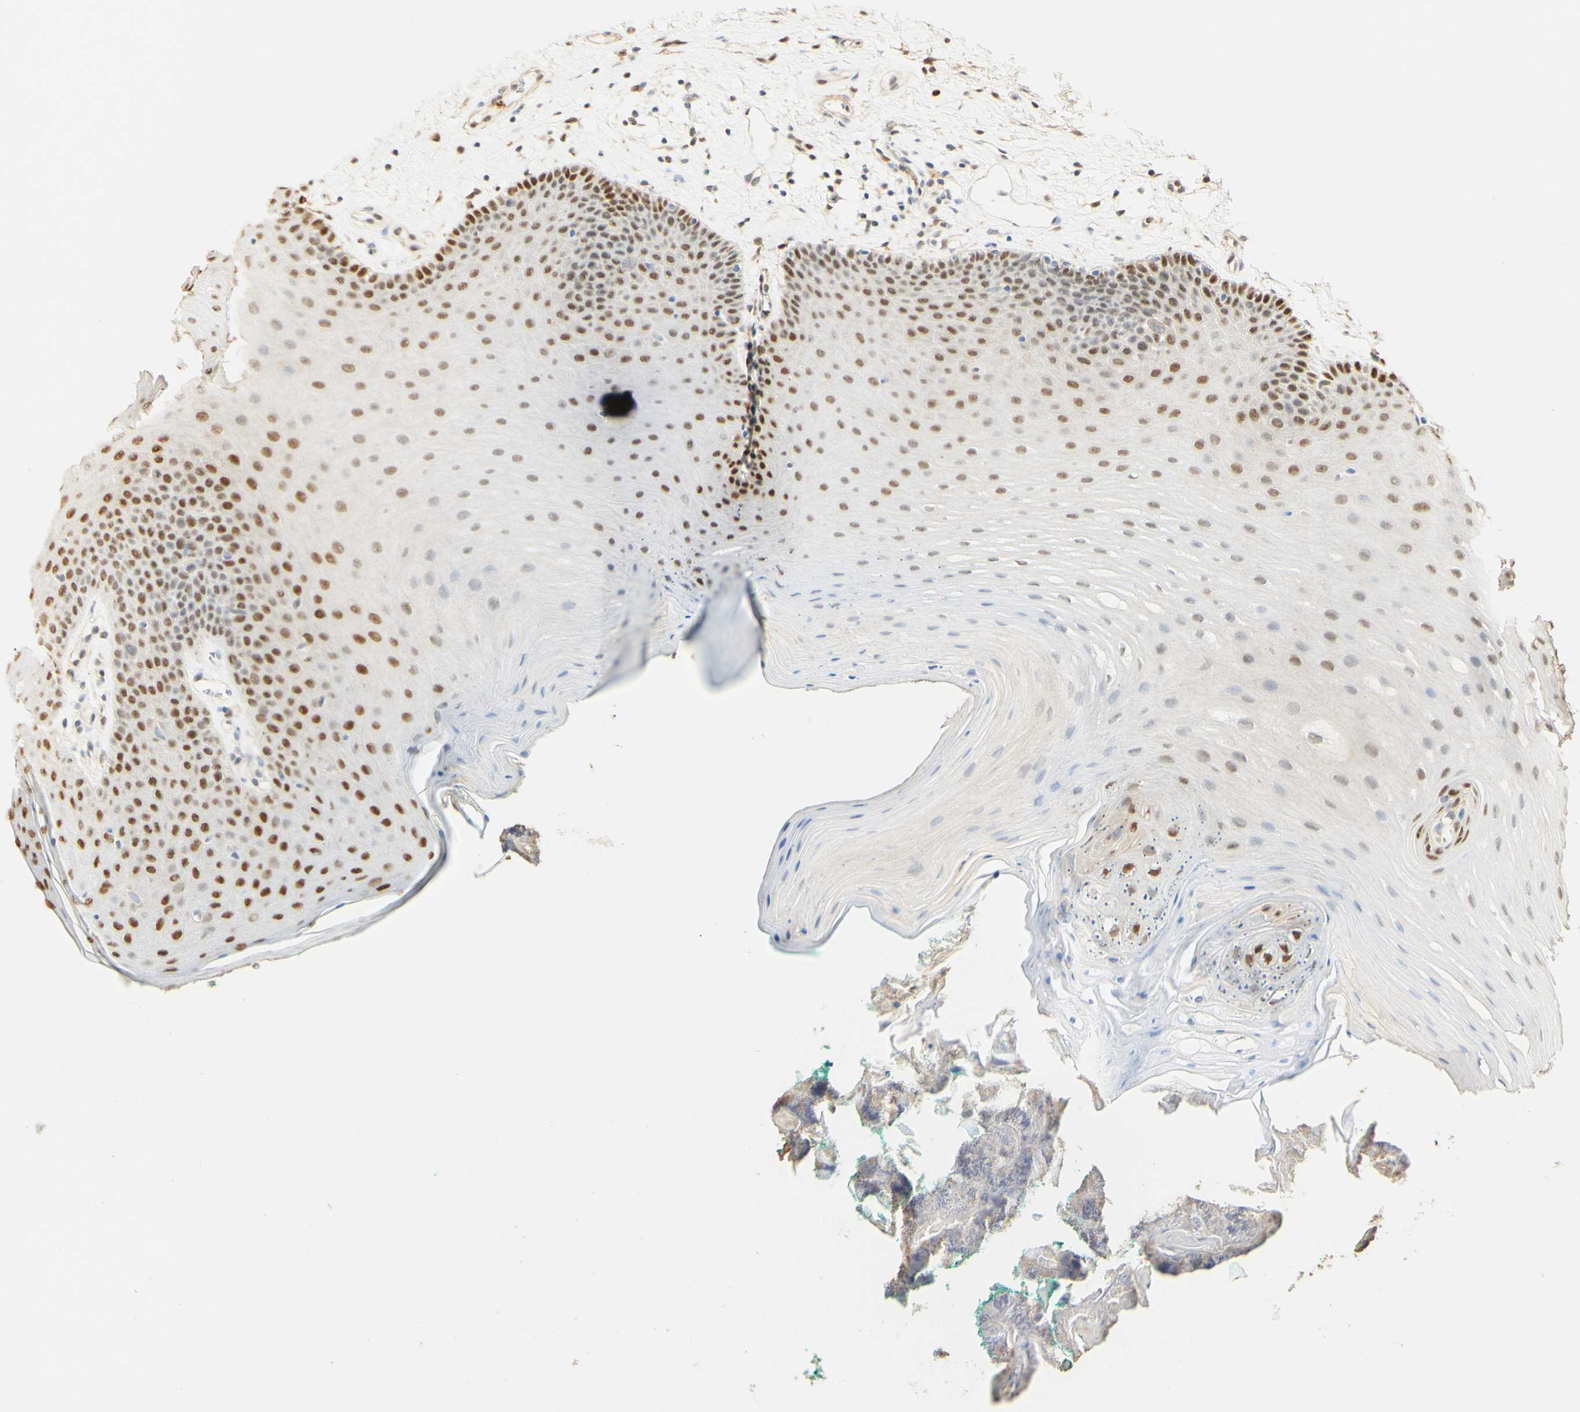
{"staining": {"intensity": "strong", "quantity": "25%-75%", "location": "cytoplasmic/membranous,nuclear"}, "tissue": "oral mucosa", "cell_type": "Squamous epithelial cells", "image_type": "normal", "snomed": [{"axis": "morphology", "description": "Normal tissue, NOS"}, {"axis": "topography", "description": "Skeletal muscle"}, {"axis": "topography", "description": "Oral tissue"}], "caption": "Immunohistochemistry (IHC) of benign oral mucosa displays high levels of strong cytoplasmic/membranous,nuclear positivity in about 25%-75% of squamous epithelial cells. (brown staining indicates protein expression, while blue staining denotes nuclei).", "gene": "MAP3K4", "patient": {"sex": "male", "age": 58}}